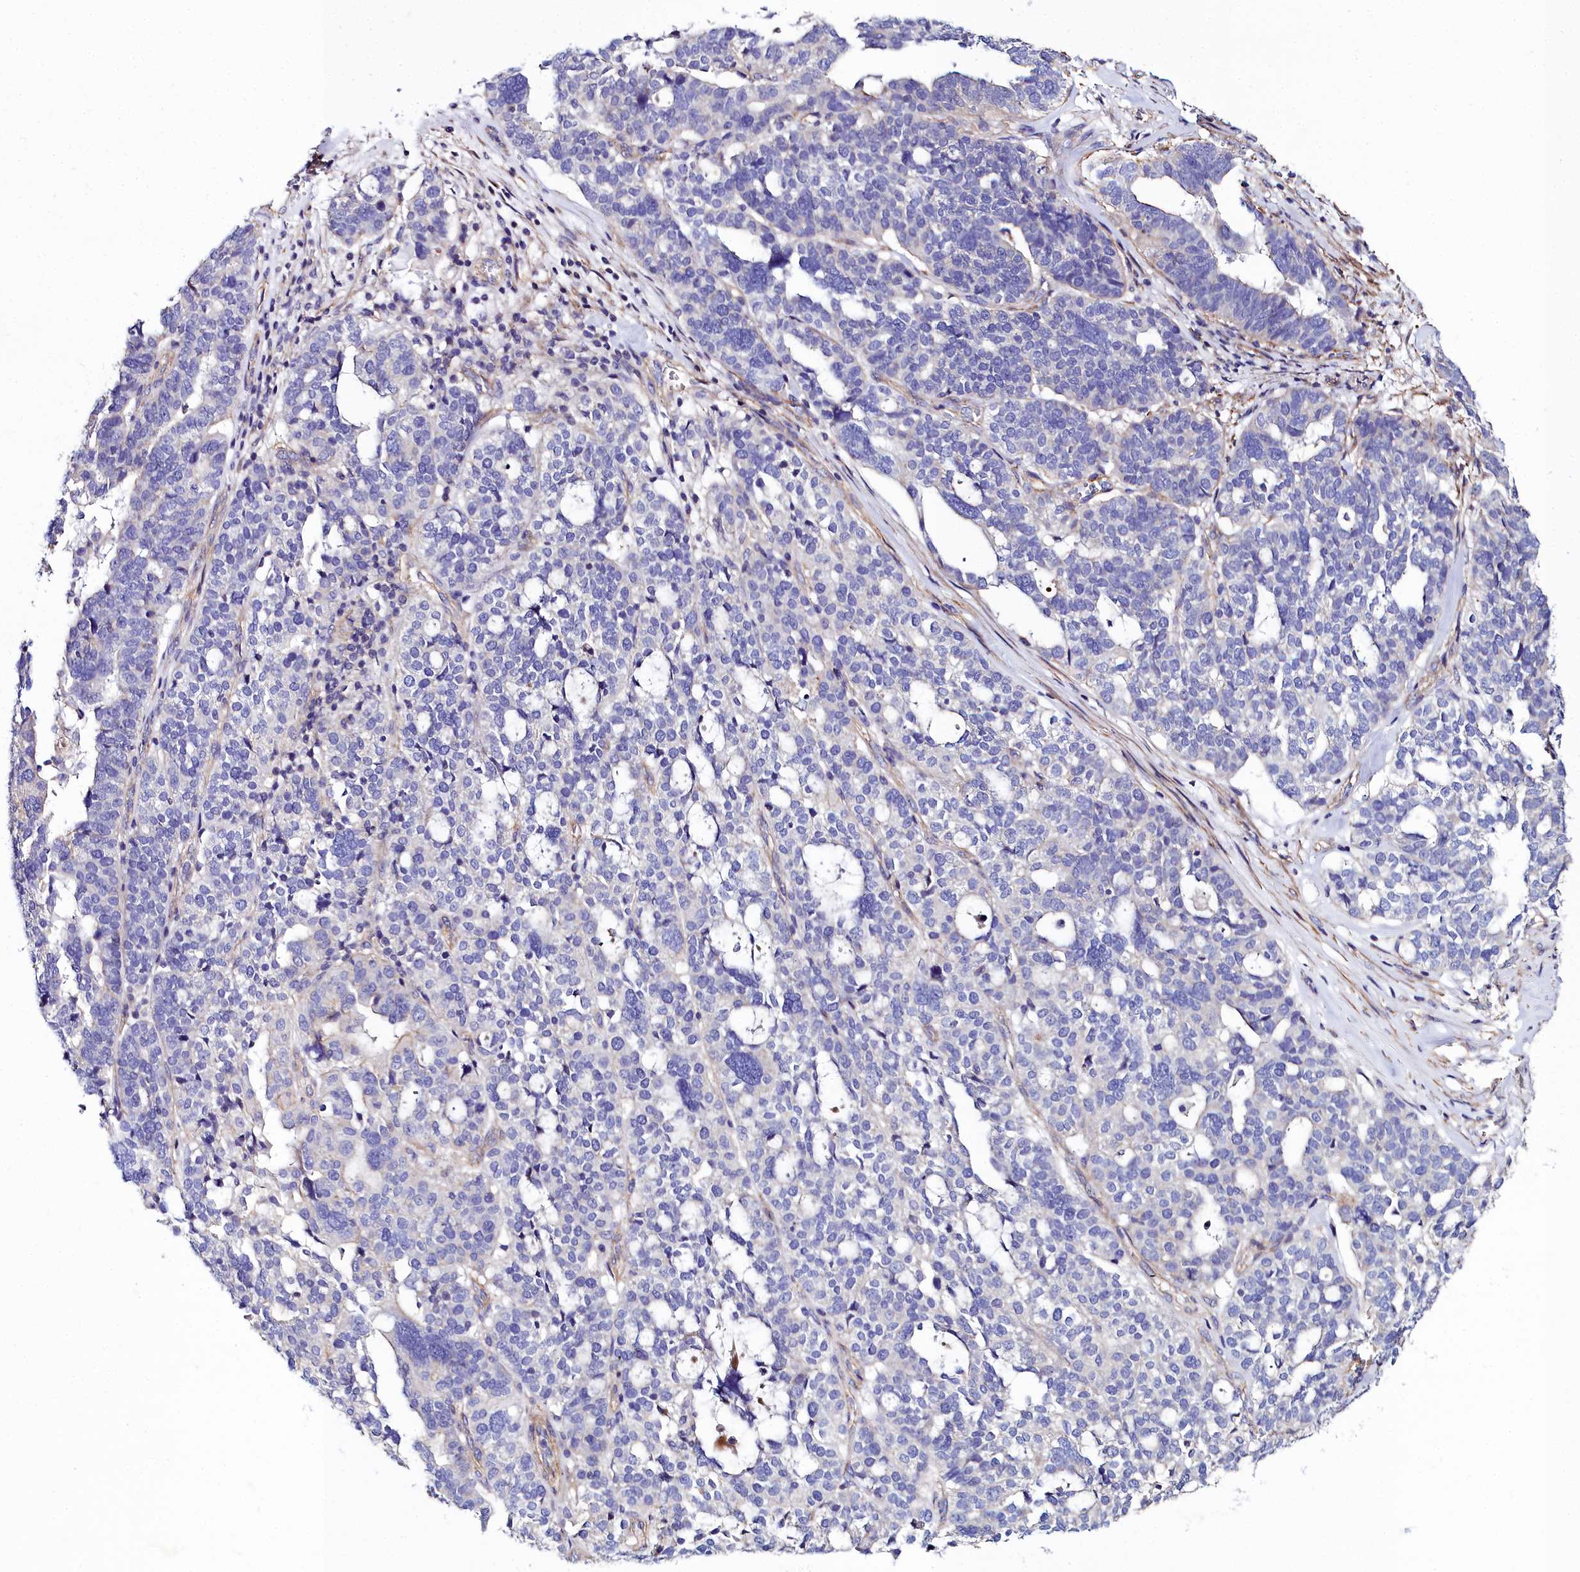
{"staining": {"intensity": "negative", "quantity": "none", "location": "none"}, "tissue": "ovarian cancer", "cell_type": "Tumor cells", "image_type": "cancer", "snomed": [{"axis": "morphology", "description": "Cystadenocarcinoma, serous, NOS"}, {"axis": "topography", "description": "Ovary"}], "caption": "Immunohistochemical staining of ovarian cancer exhibits no significant expression in tumor cells.", "gene": "FADS3", "patient": {"sex": "female", "age": 59}}